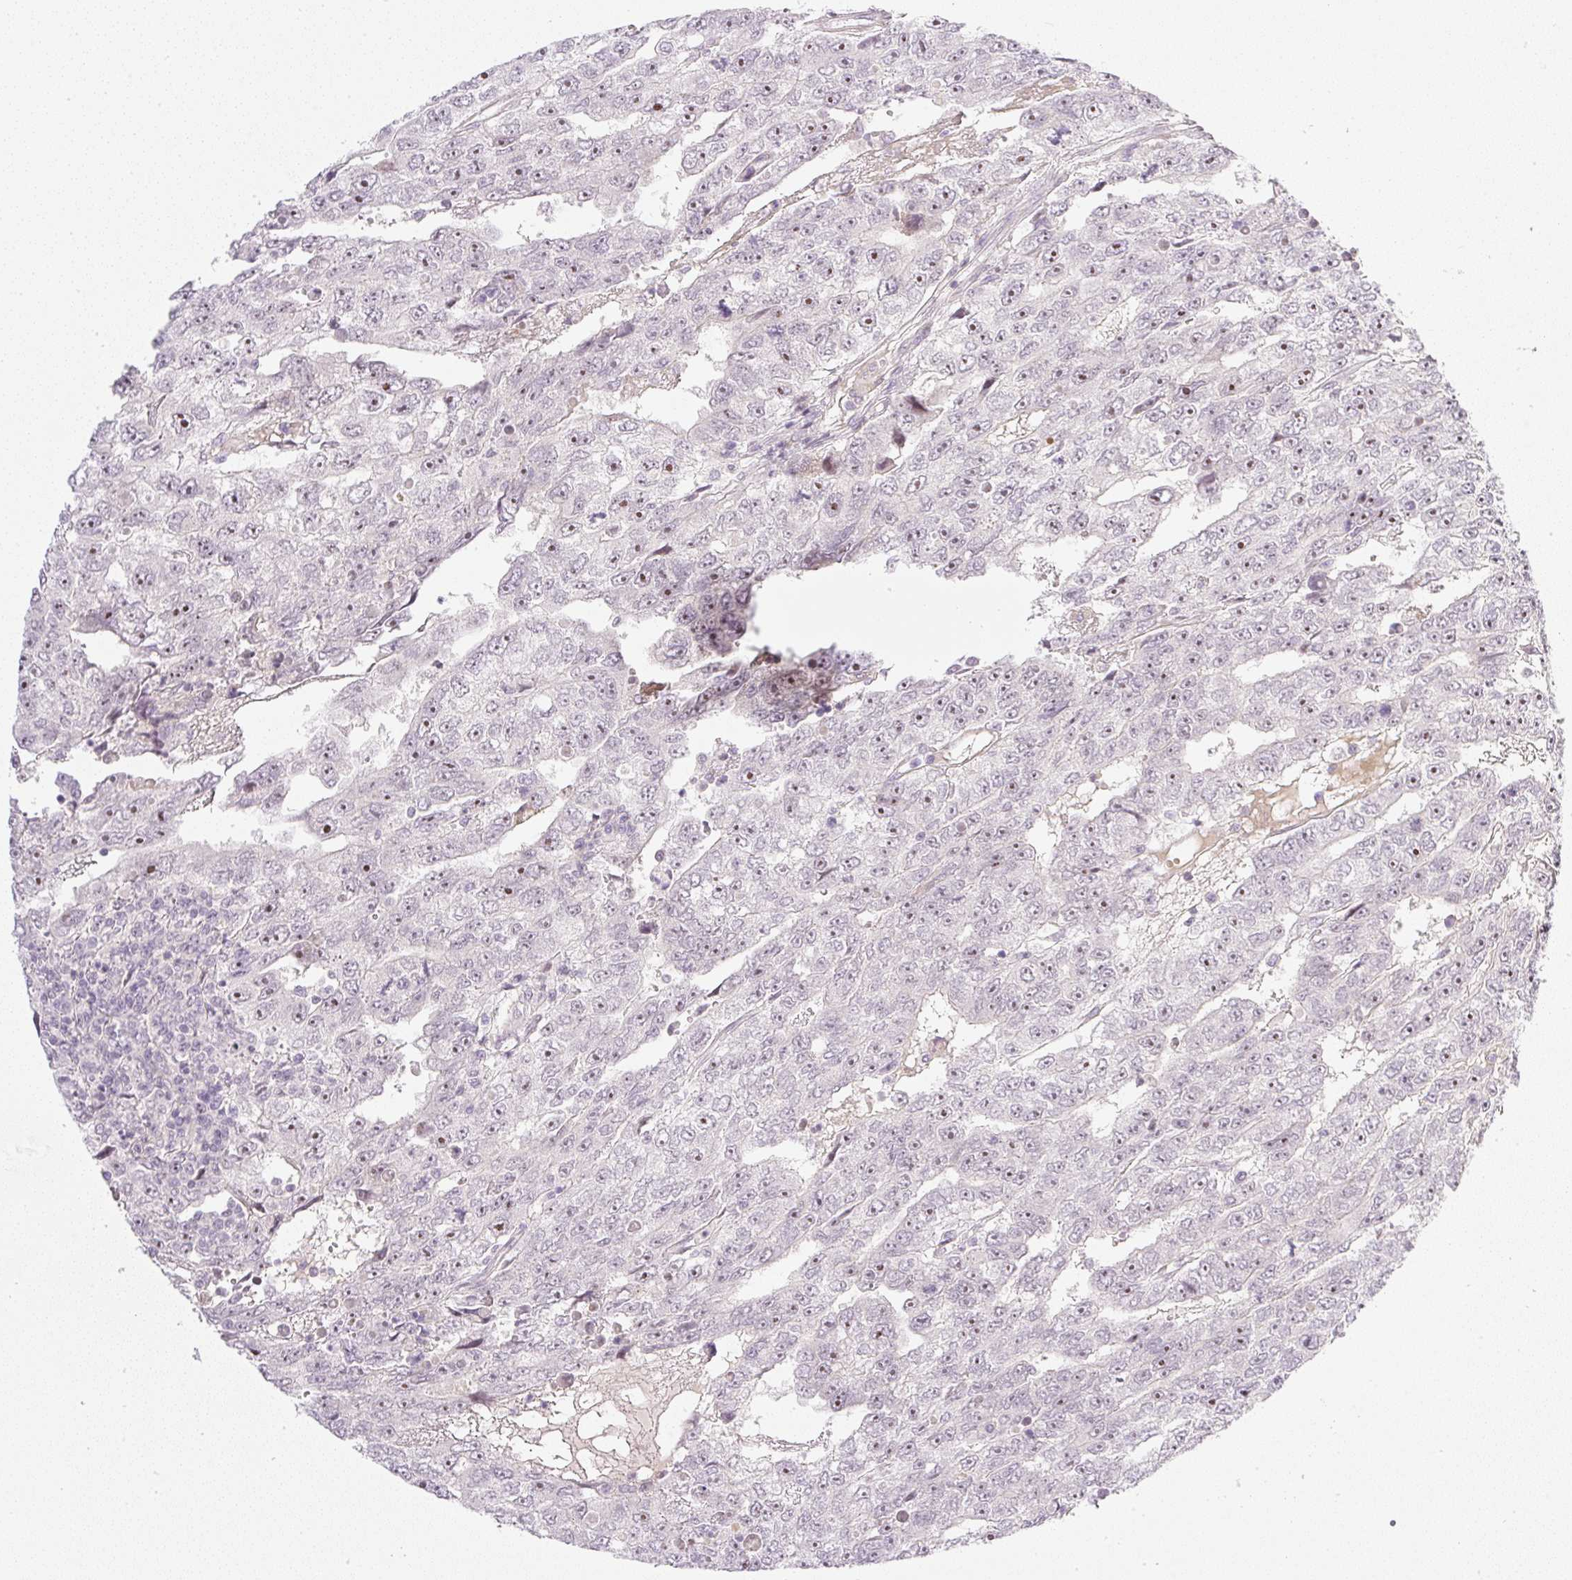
{"staining": {"intensity": "moderate", "quantity": "25%-75%", "location": "nuclear"}, "tissue": "testis cancer", "cell_type": "Tumor cells", "image_type": "cancer", "snomed": [{"axis": "morphology", "description": "Carcinoma, Embryonal, NOS"}, {"axis": "topography", "description": "Testis"}], "caption": "Embryonal carcinoma (testis) stained with DAB (3,3'-diaminobenzidine) IHC reveals medium levels of moderate nuclear positivity in about 25%-75% of tumor cells.", "gene": "AAR2", "patient": {"sex": "male", "age": 20}}